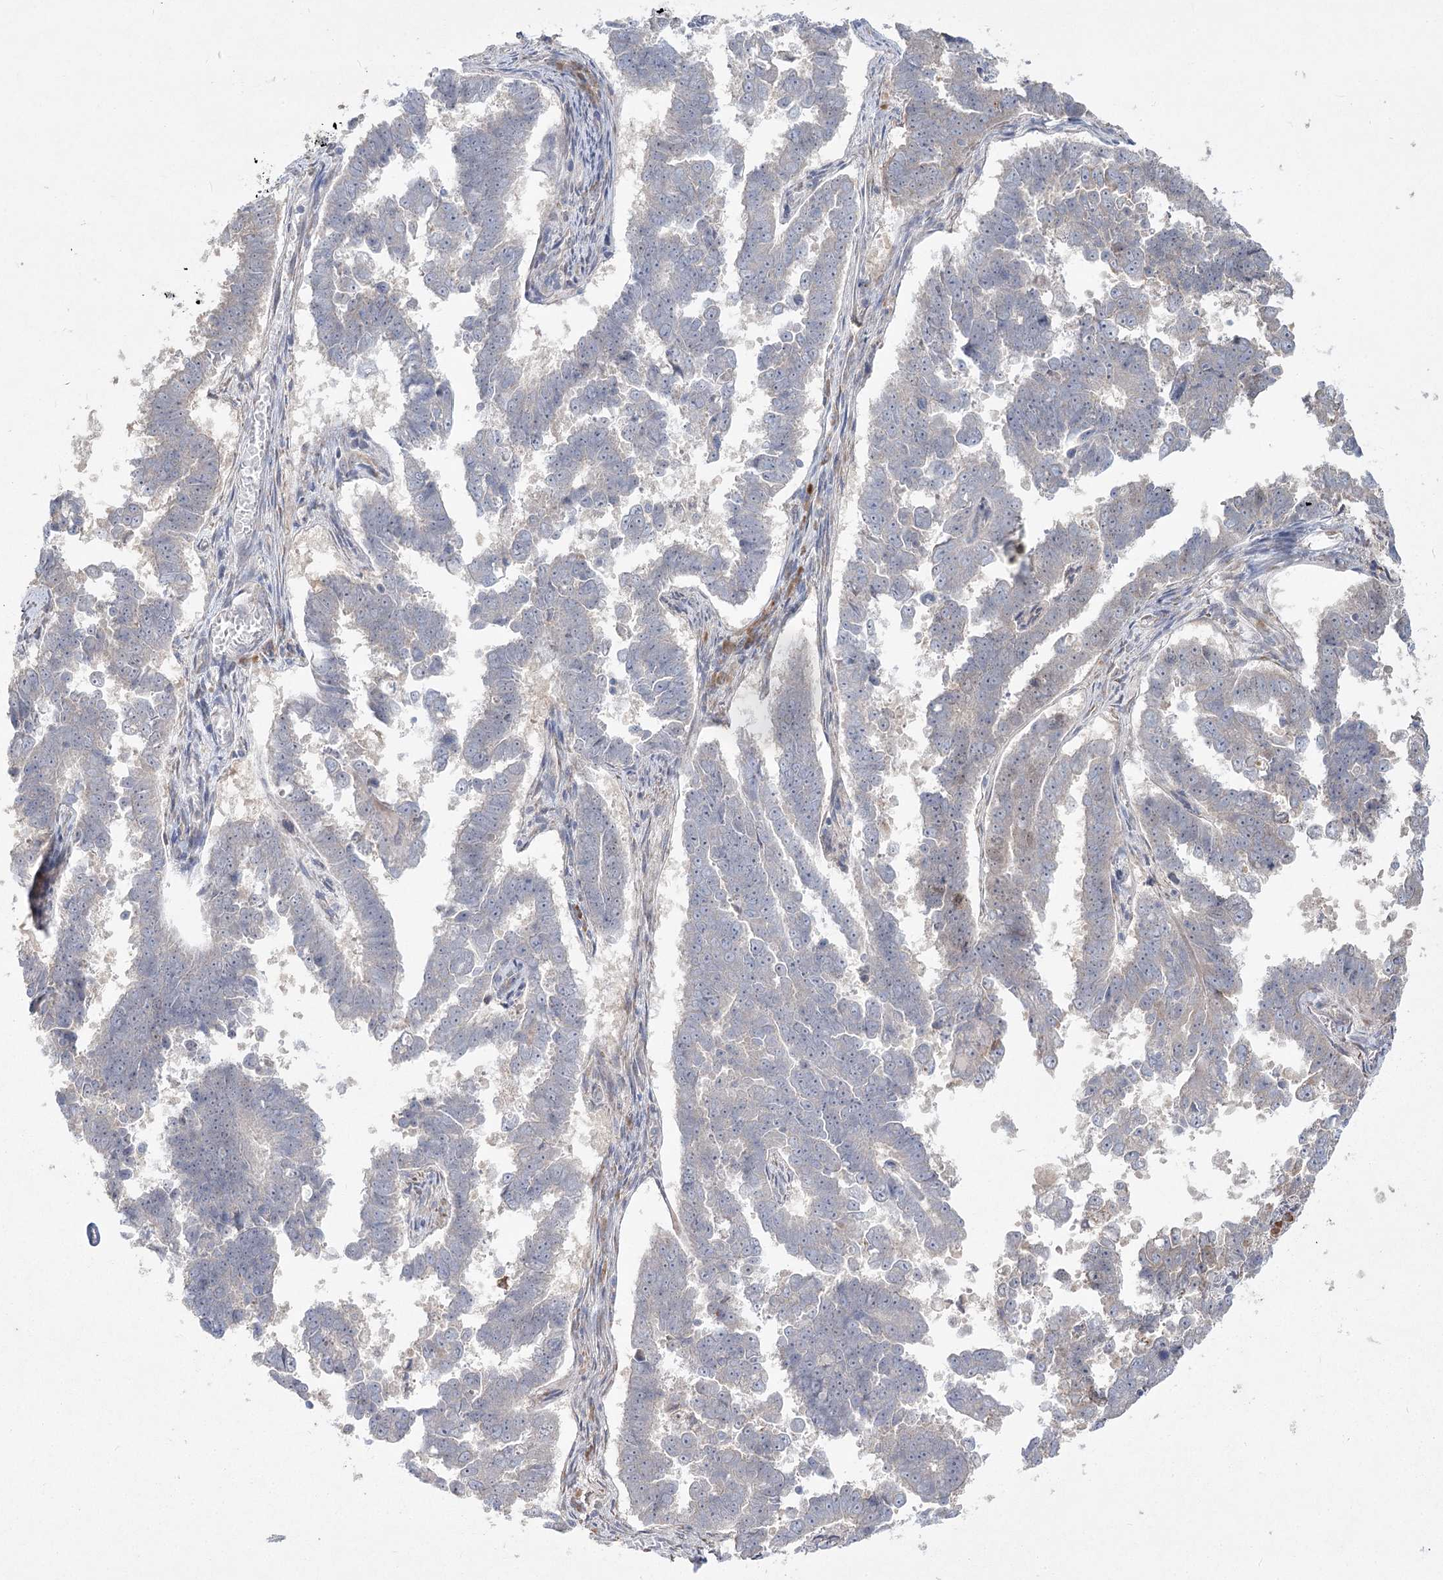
{"staining": {"intensity": "negative", "quantity": "none", "location": "none"}, "tissue": "endometrial cancer", "cell_type": "Tumor cells", "image_type": "cancer", "snomed": [{"axis": "morphology", "description": "Adenocarcinoma, NOS"}, {"axis": "topography", "description": "Endometrium"}], "caption": "An IHC micrograph of endometrial adenocarcinoma is shown. There is no staining in tumor cells of endometrial adenocarcinoma. The staining is performed using DAB (3,3'-diaminobenzidine) brown chromogen with nuclei counter-stained in using hematoxylin.", "gene": "CAMTA1", "patient": {"sex": "female", "age": 75}}